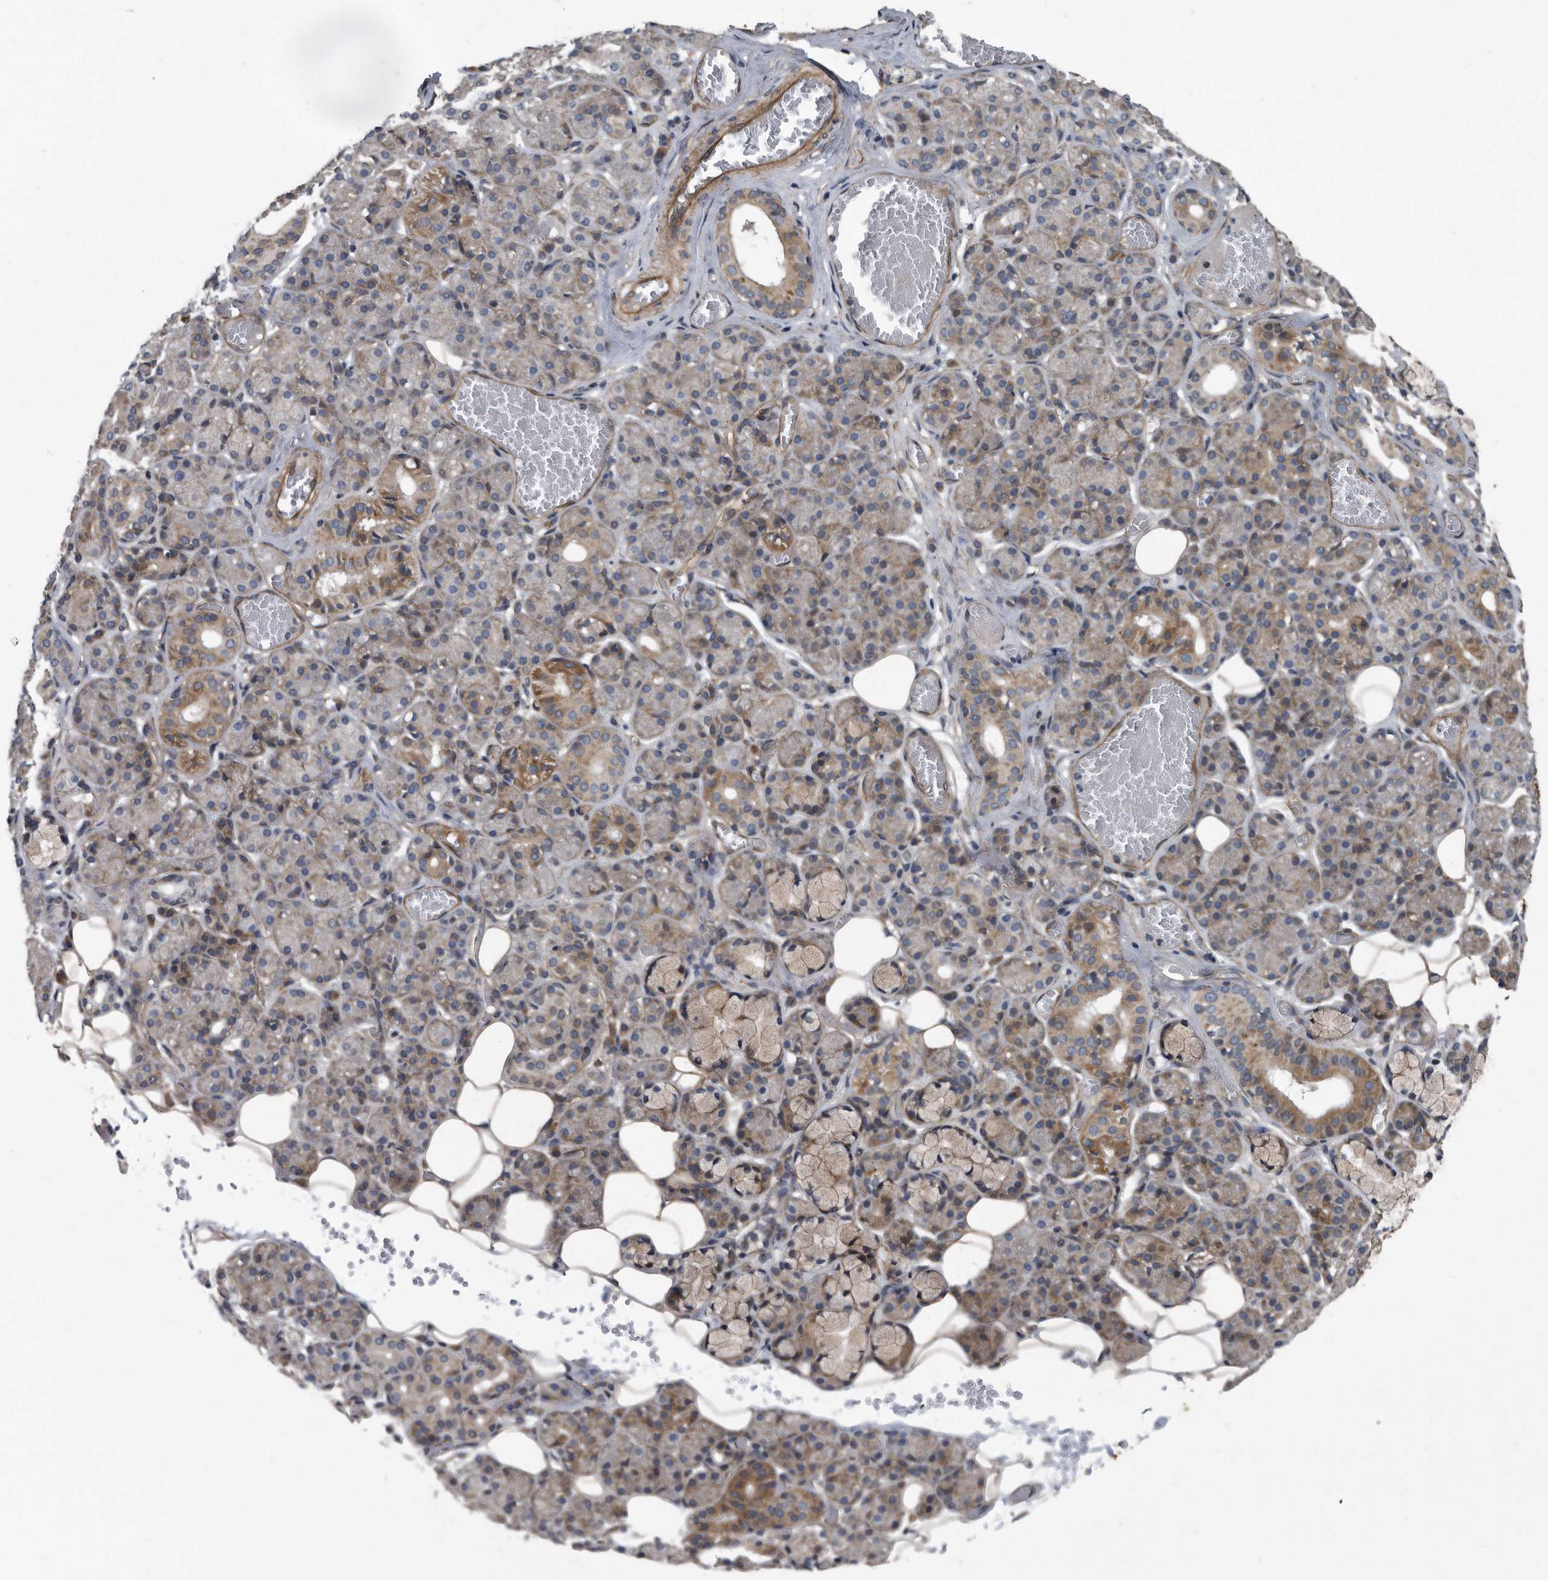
{"staining": {"intensity": "moderate", "quantity": "<25%", "location": "cytoplasmic/membranous"}, "tissue": "salivary gland", "cell_type": "Glandular cells", "image_type": "normal", "snomed": [{"axis": "morphology", "description": "Normal tissue, NOS"}, {"axis": "topography", "description": "Salivary gland"}], "caption": "Glandular cells exhibit moderate cytoplasmic/membranous expression in approximately <25% of cells in normal salivary gland. (DAB (3,3'-diaminobenzidine) IHC with brightfield microscopy, high magnification).", "gene": "ARMCX1", "patient": {"sex": "male", "age": 63}}